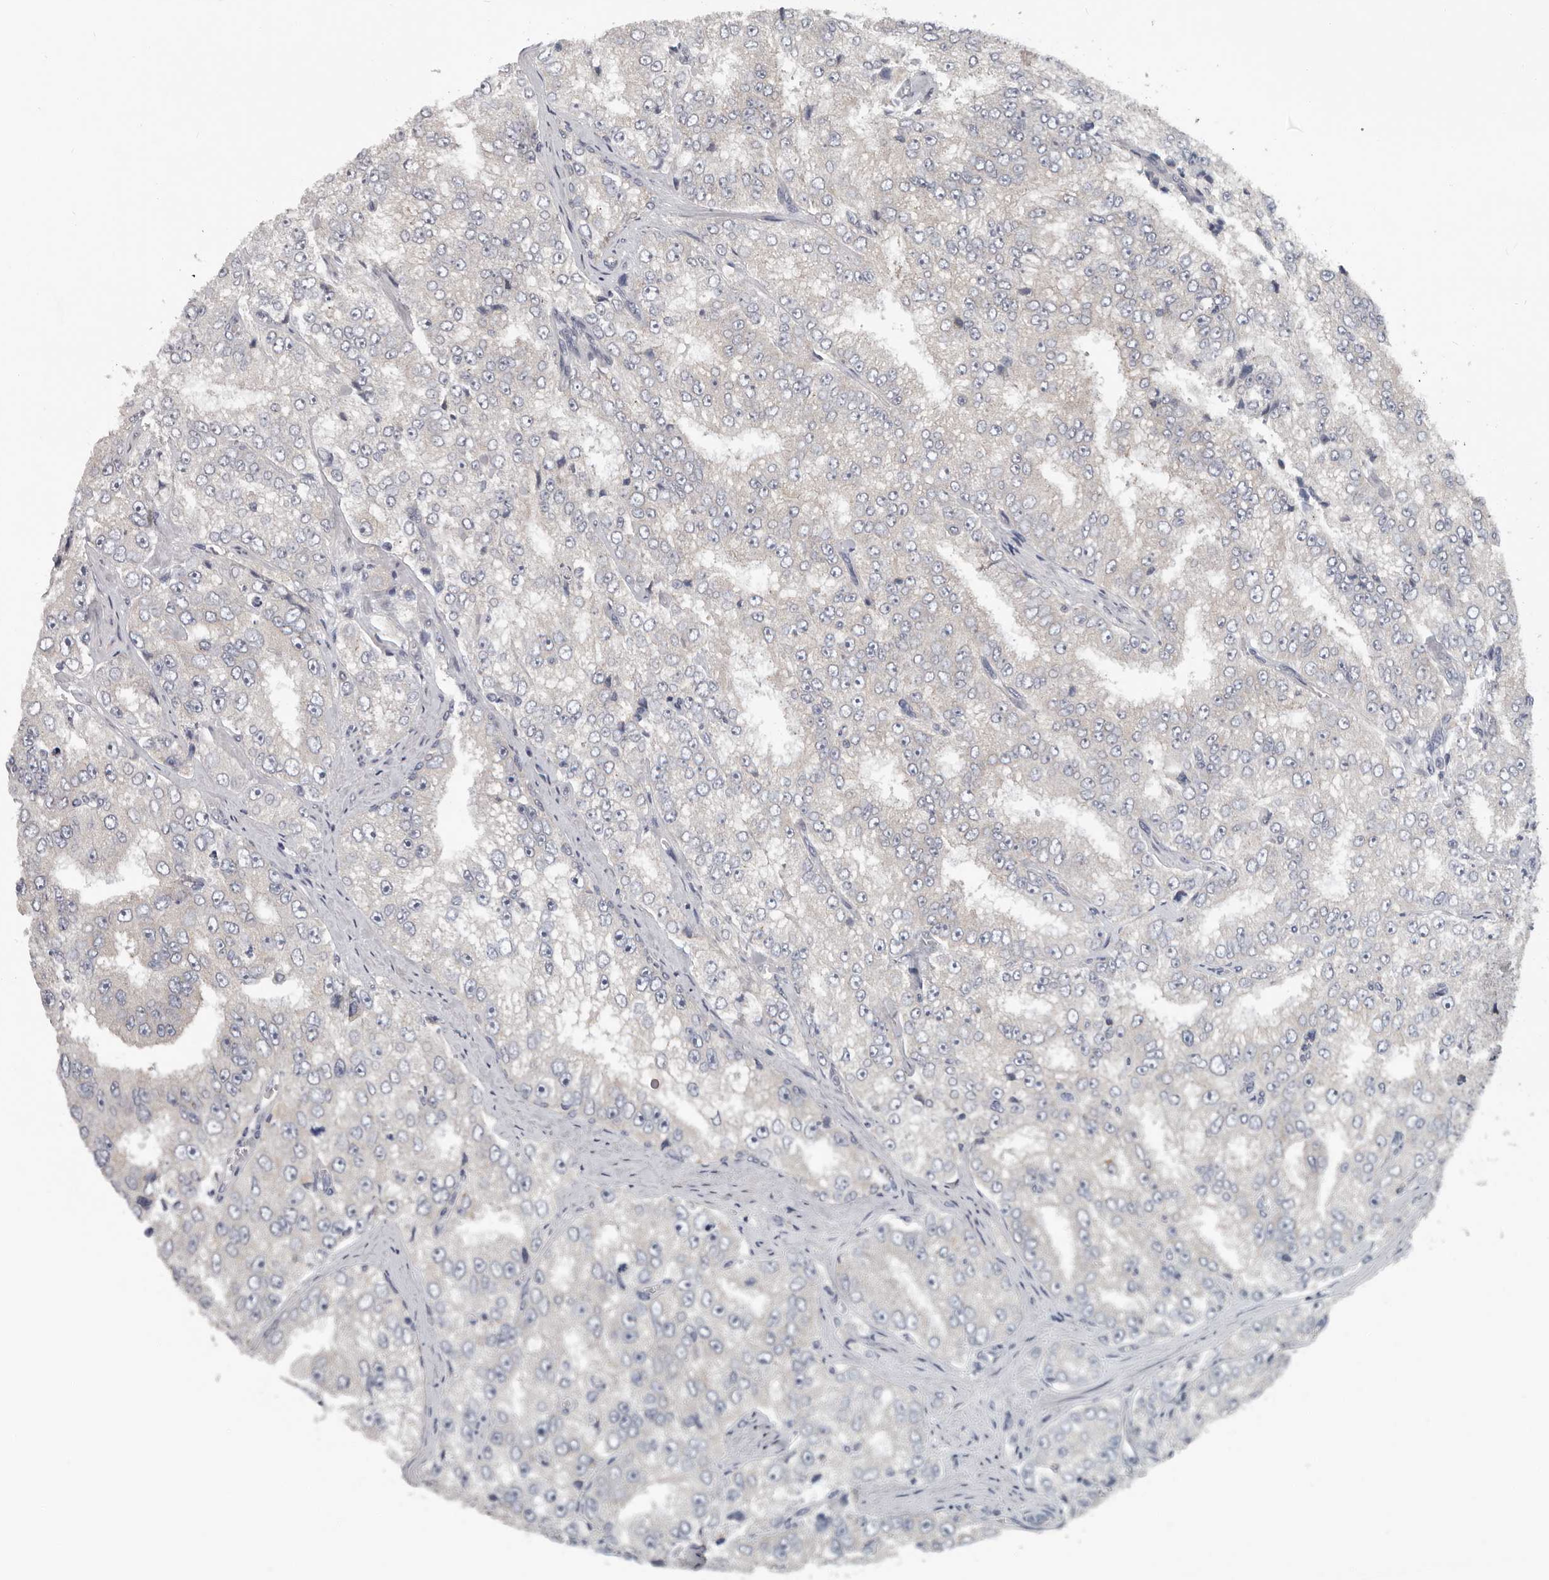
{"staining": {"intensity": "negative", "quantity": "none", "location": "none"}, "tissue": "prostate cancer", "cell_type": "Tumor cells", "image_type": "cancer", "snomed": [{"axis": "morphology", "description": "Adenocarcinoma, High grade"}, {"axis": "topography", "description": "Prostate"}], "caption": "A histopathology image of human prostate cancer is negative for staining in tumor cells.", "gene": "TMEM199", "patient": {"sex": "male", "age": 58}}